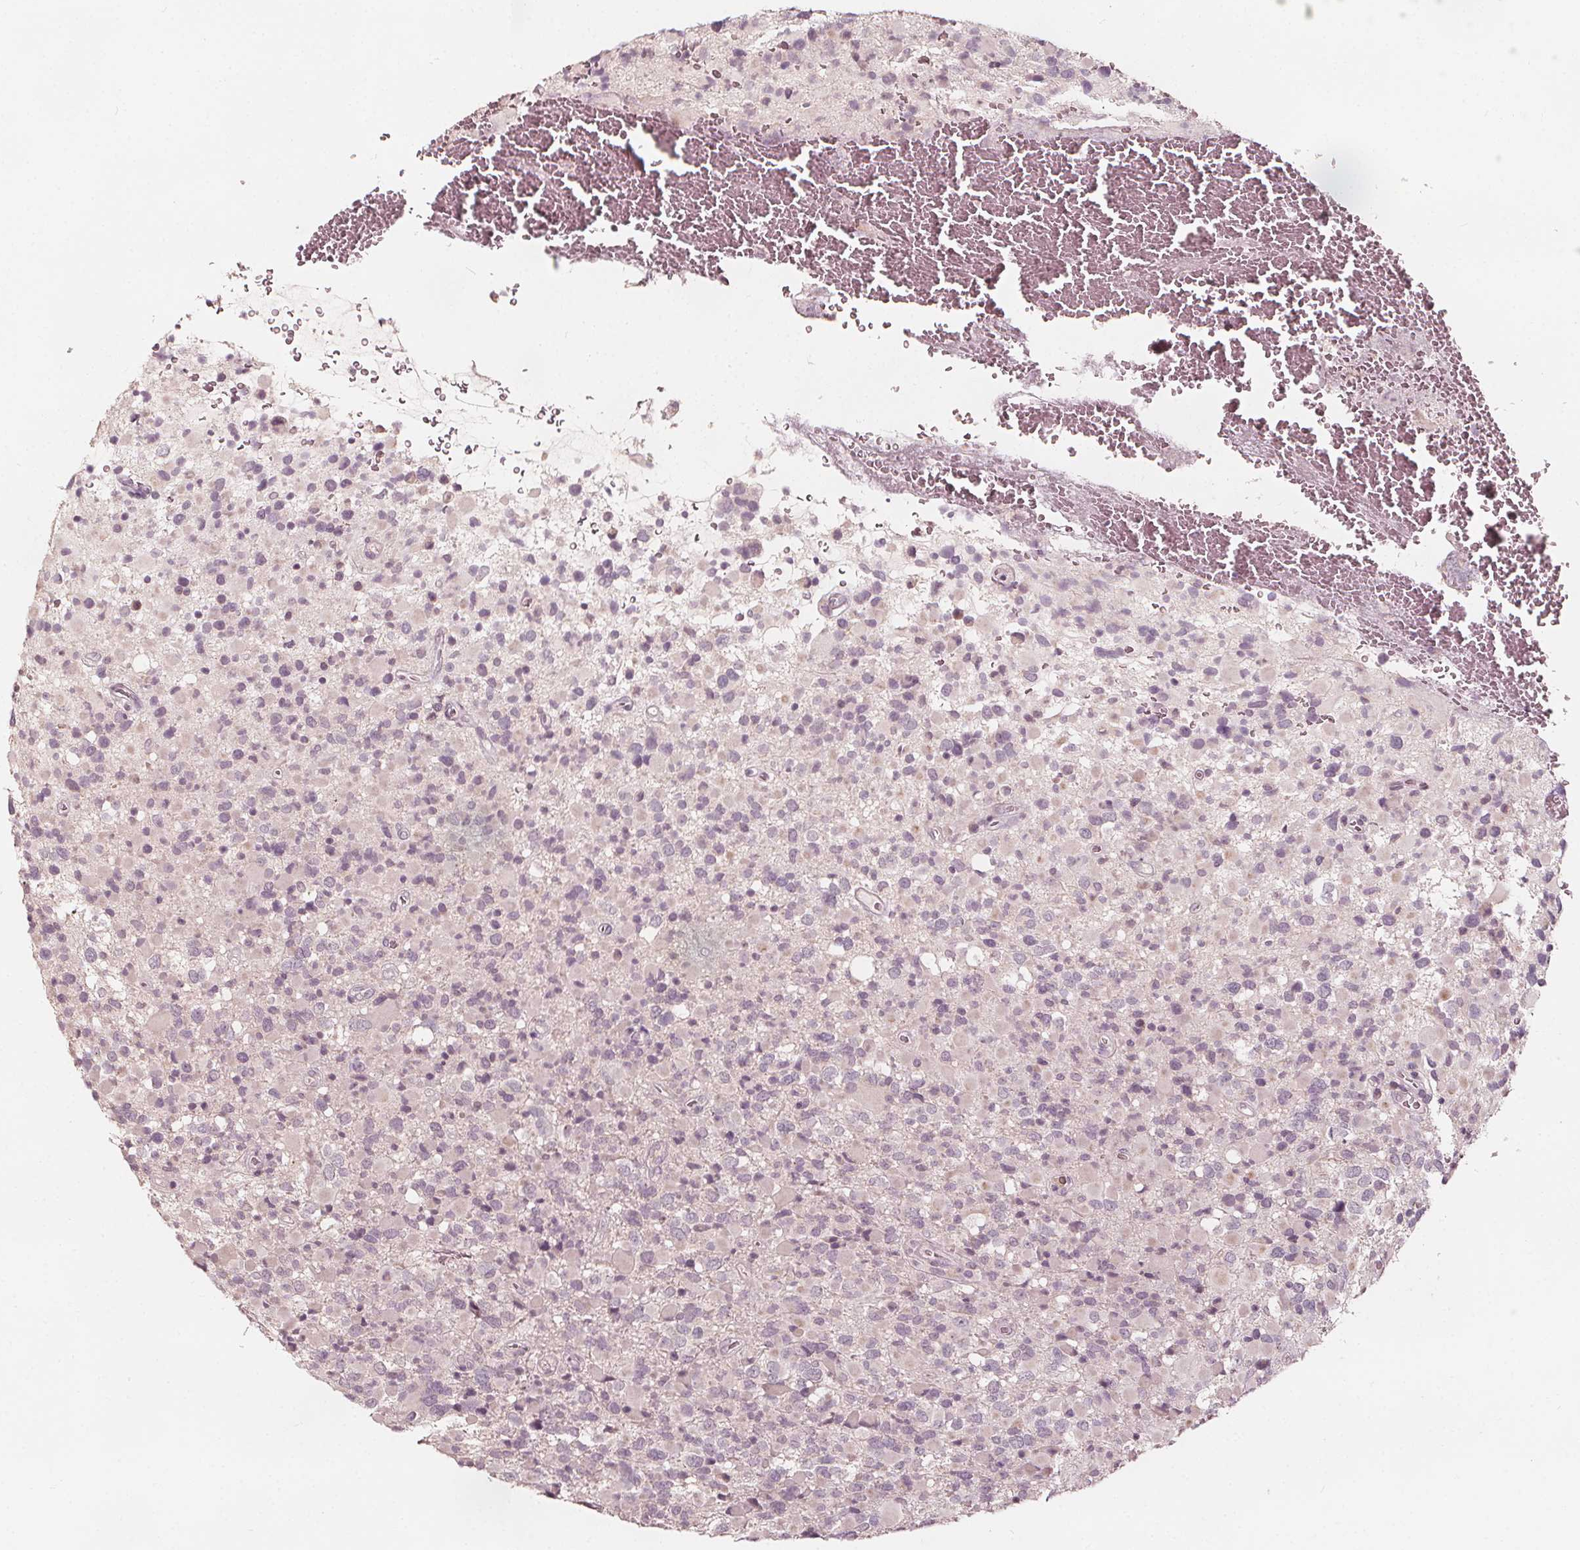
{"staining": {"intensity": "negative", "quantity": "none", "location": "none"}, "tissue": "glioma", "cell_type": "Tumor cells", "image_type": "cancer", "snomed": [{"axis": "morphology", "description": "Glioma, malignant, High grade"}, {"axis": "topography", "description": "Brain"}], "caption": "Immunohistochemical staining of human glioma demonstrates no significant positivity in tumor cells. (Immunohistochemistry, brightfield microscopy, high magnification).", "gene": "NPC1L1", "patient": {"sex": "female", "age": 40}}